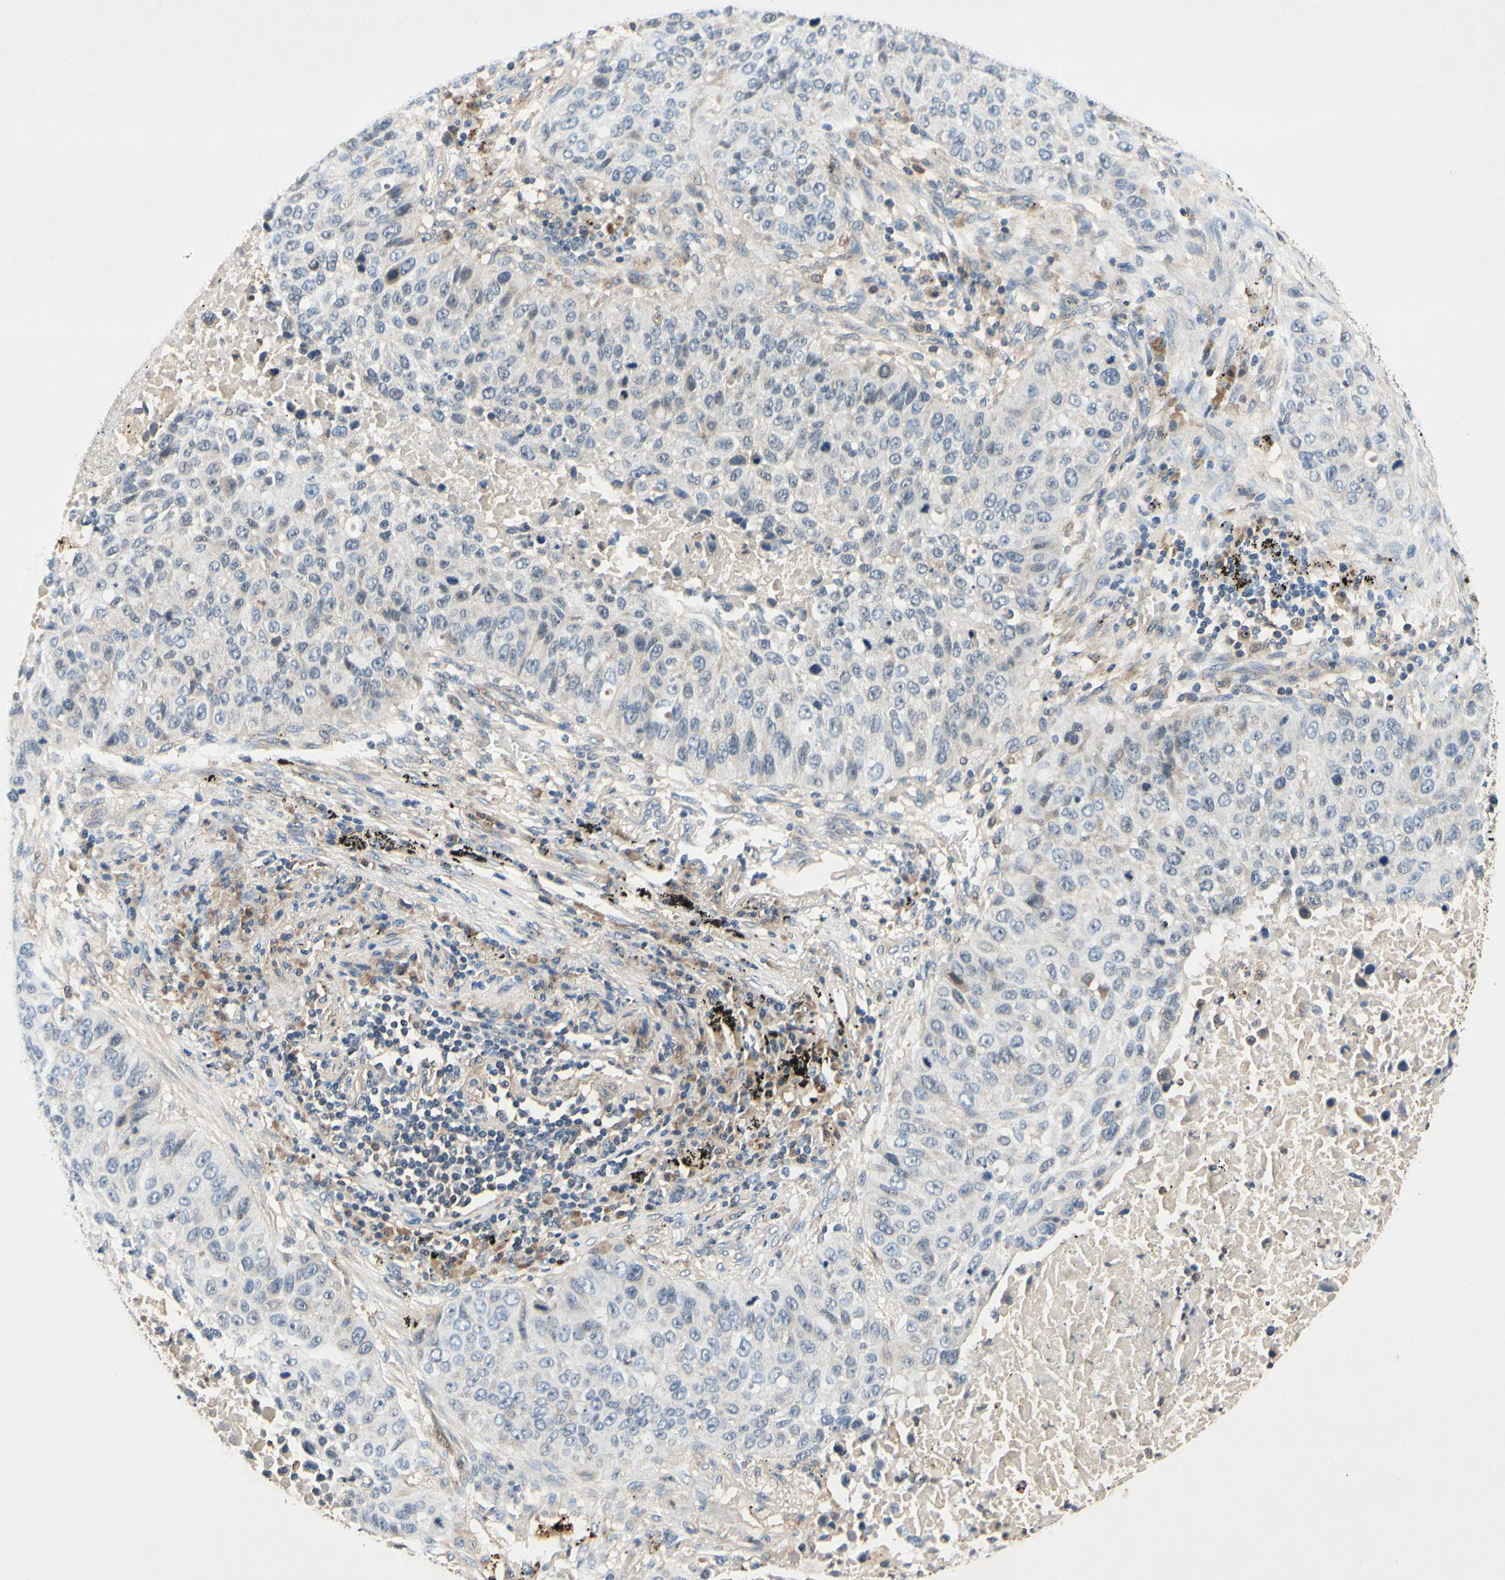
{"staining": {"intensity": "negative", "quantity": "none", "location": "none"}, "tissue": "lung cancer", "cell_type": "Tumor cells", "image_type": "cancer", "snomed": [{"axis": "morphology", "description": "Squamous cell carcinoma, NOS"}, {"axis": "topography", "description": "Lung"}], "caption": "DAB (3,3'-diaminobenzidine) immunohistochemical staining of human lung squamous cell carcinoma reveals no significant expression in tumor cells.", "gene": "PLA2G4A", "patient": {"sex": "male", "age": 57}}